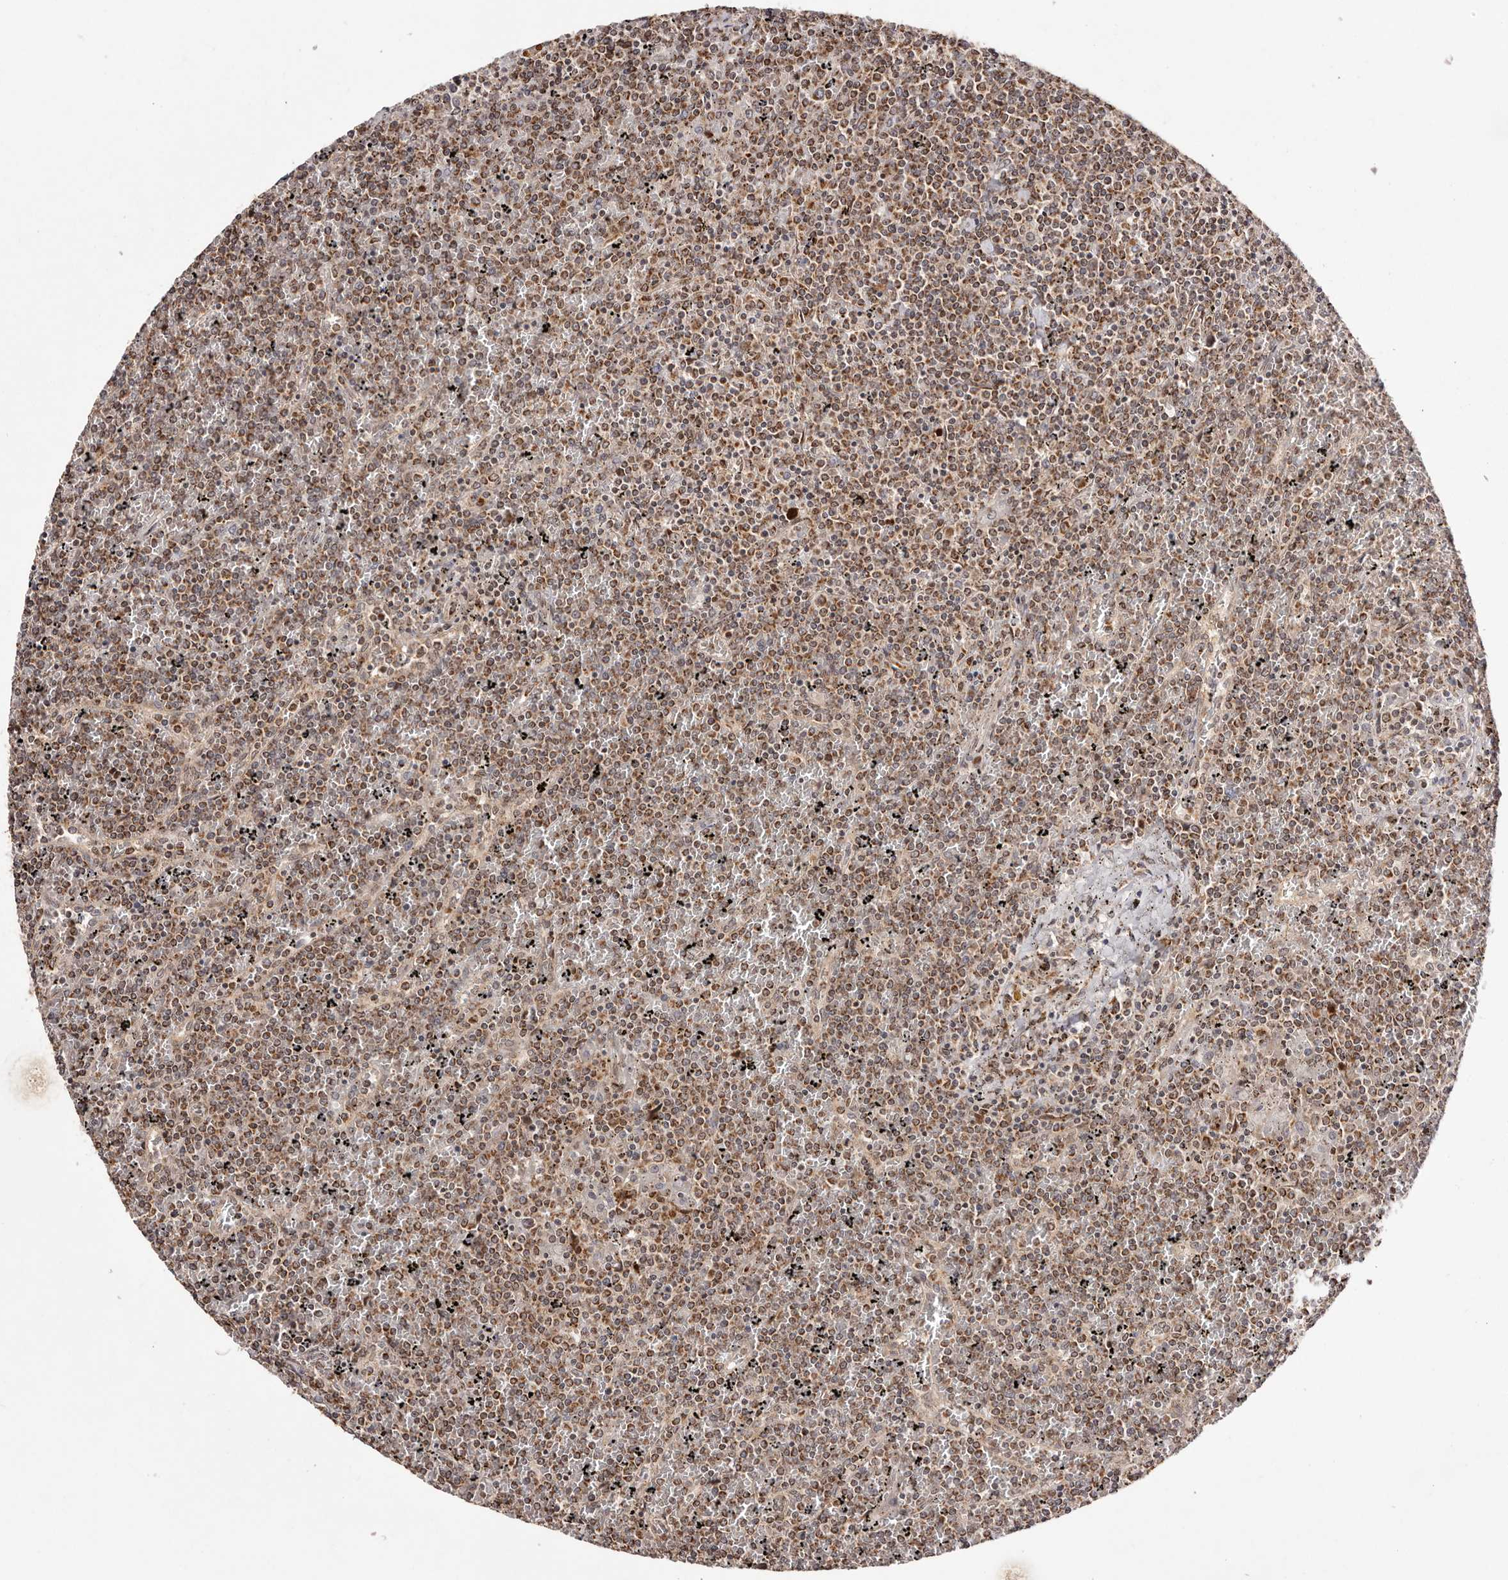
{"staining": {"intensity": "moderate", "quantity": ">75%", "location": "cytoplasmic/membranous"}, "tissue": "lymphoma", "cell_type": "Tumor cells", "image_type": "cancer", "snomed": [{"axis": "morphology", "description": "Malignant lymphoma, non-Hodgkin's type, Low grade"}, {"axis": "topography", "description": "Spleen"}], "caption": "Human lymphoma stained for a protein (brown) exhibits moderate cytoplasmic/membranous positive expression in approximately >75% of tumor cells.", "gene": "EGR3", "patient": {"sex": "female", "age": 19}}